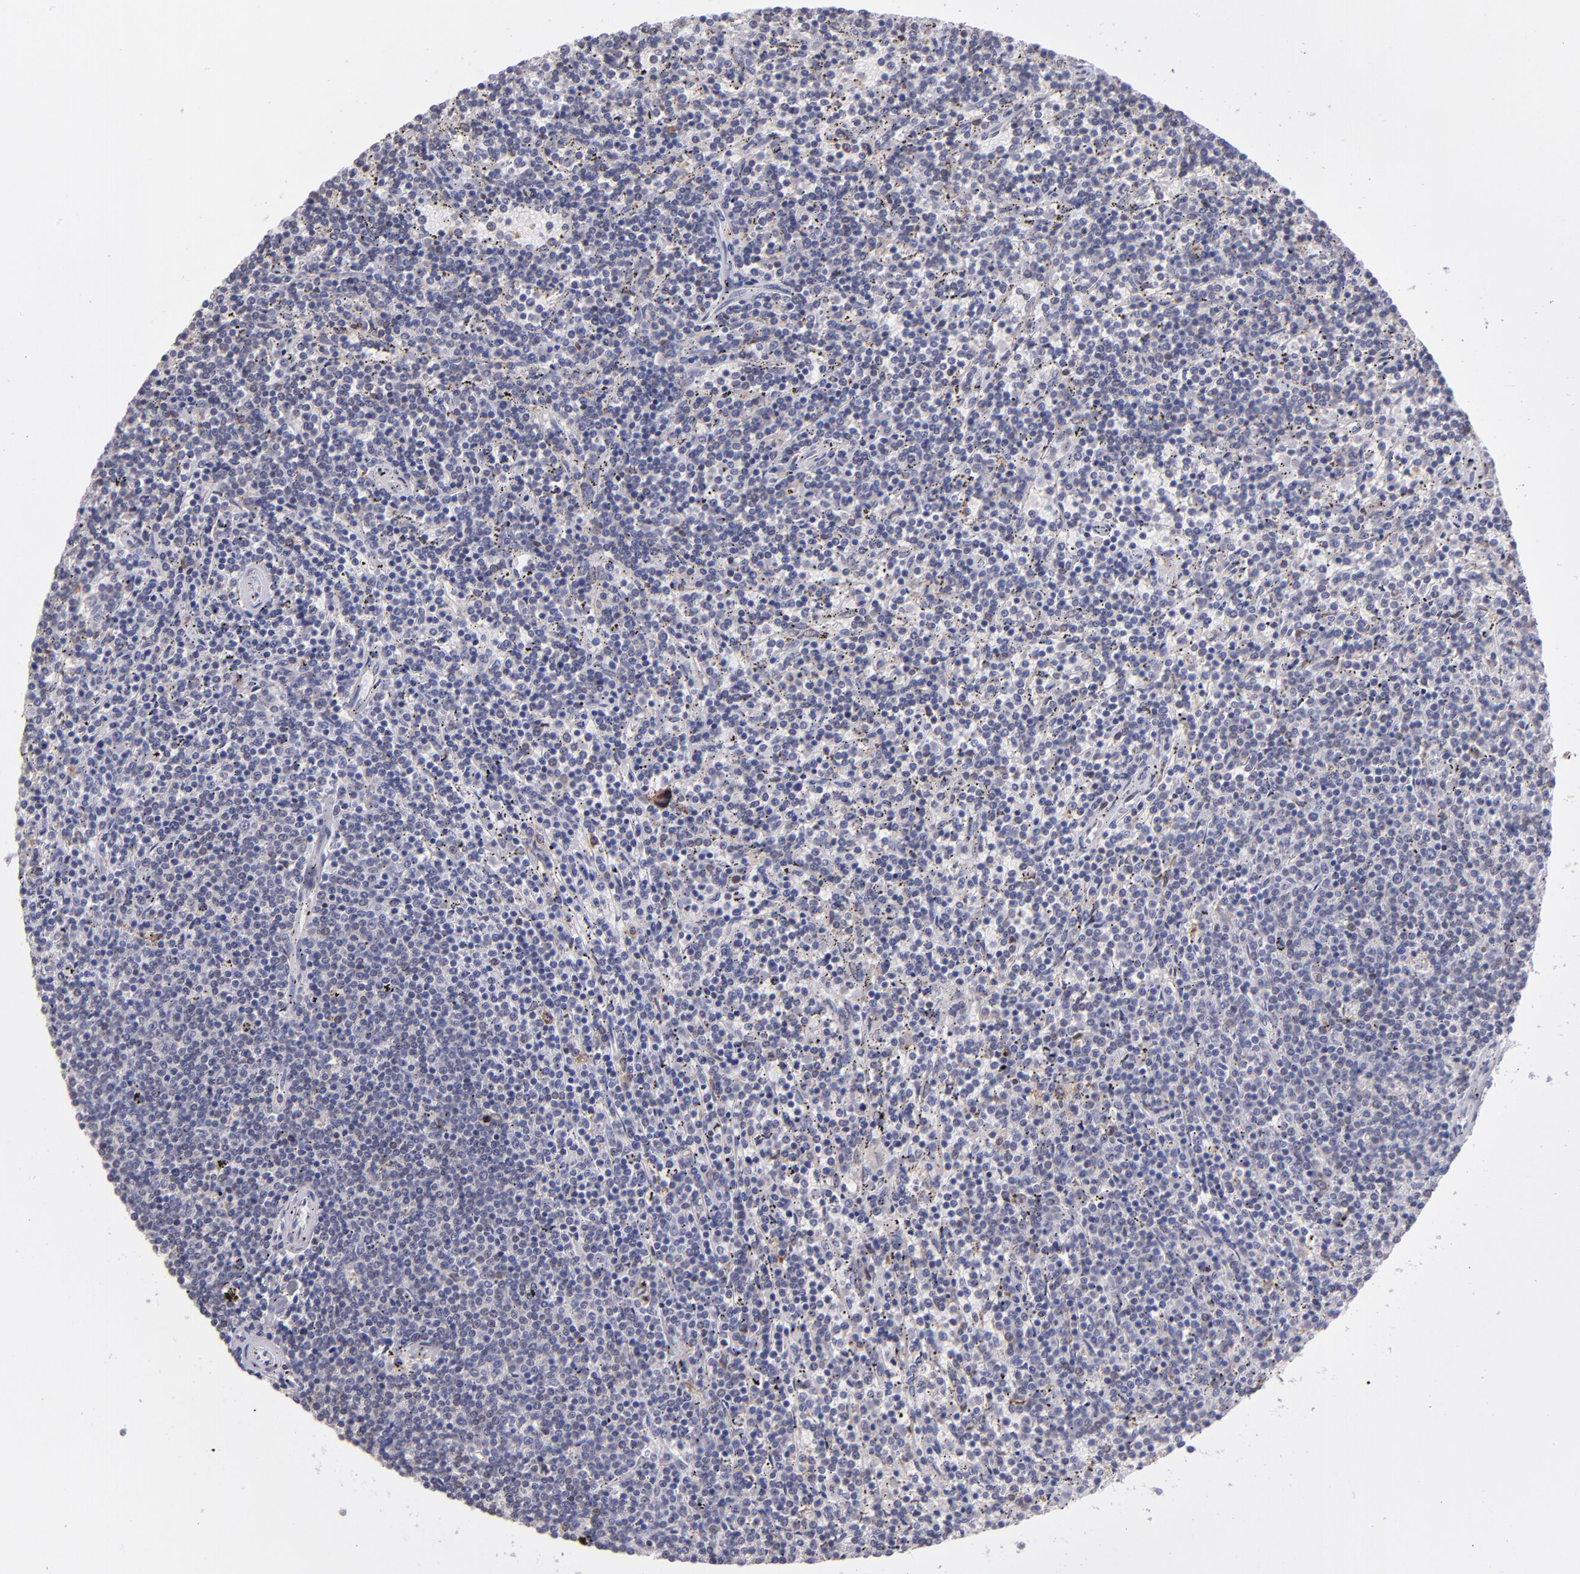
{"staining": {"intensity": "weak", "quantity": "<25%", "location": "cytoplasmic/membranous"}, "tissue": "lymphoma", "cell_type": "Tumor cells", "image_type": "cancer", "snomed": [{"axis": "morphology", "description": "Malignant lymphoma, non-Hodgkin's type, Low grade"}, {"axis": "topography", "description": "Spleen"}], "caption": "Human malignant lymphoma, non-Hodgkin's type (low-grade) stained for a protein using immunohistochemistry (IHC) demonstrates no positivity in tumor cells.", "gene": "PTGS1", "patient": {"sex": "female", "age": 50}}